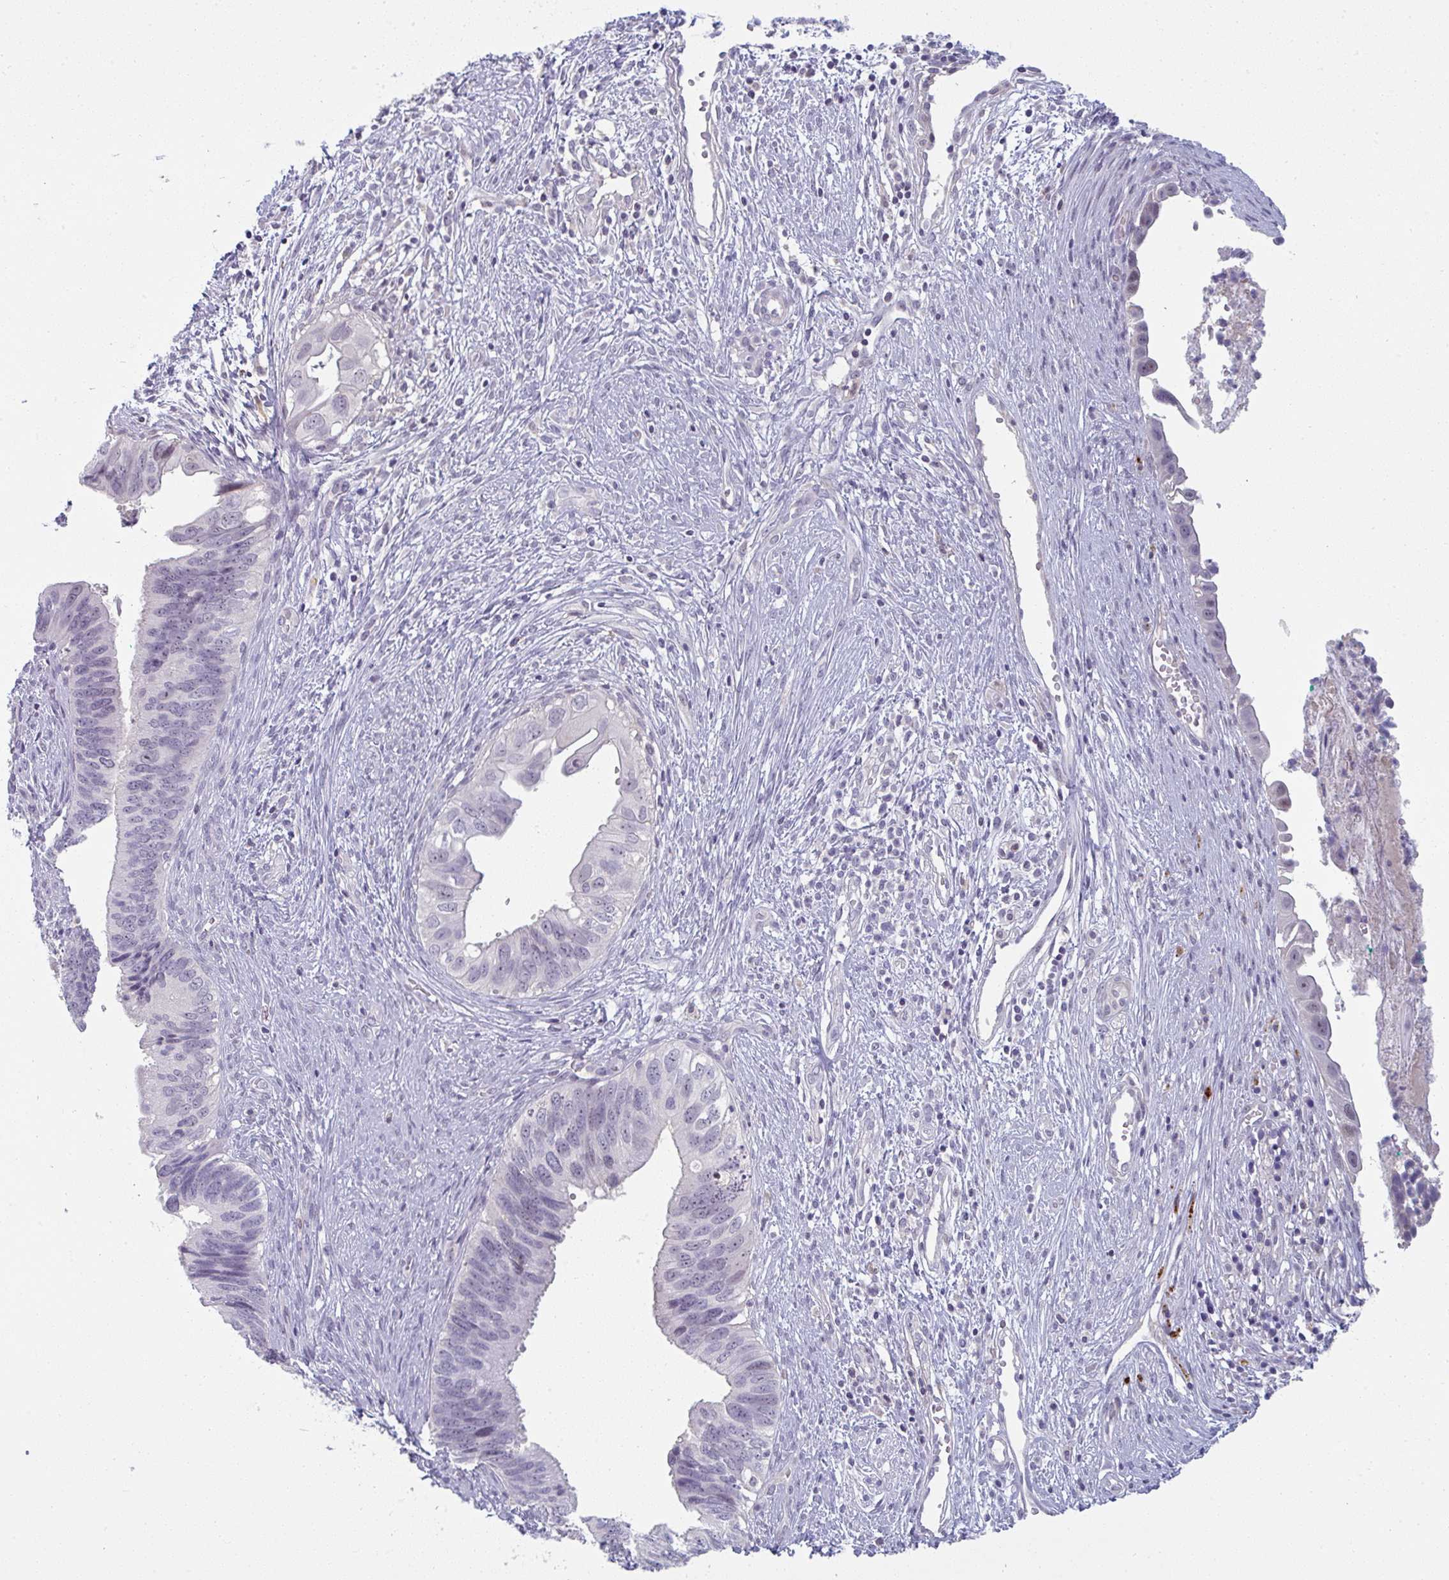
{"staining": {"intensity": "negative", "quantity": "none", "location": "none"}, "tissue": "cervical cancer", "cell_type": "Tumor cells", "image_type": "cancer", "snomed": [{"axis": "morphology", "description": "Adenocarcinoma, NOS"}, {"axis": "topography", "description": "Cervix"}], "caption": "A histopathology image of human adenocarcinoma (cervical) is negative for staining in tumor cells. Nuclei are stained in blue.", "gene": "PPFIA4", "patient": {"sex": "female", "age": 42}}